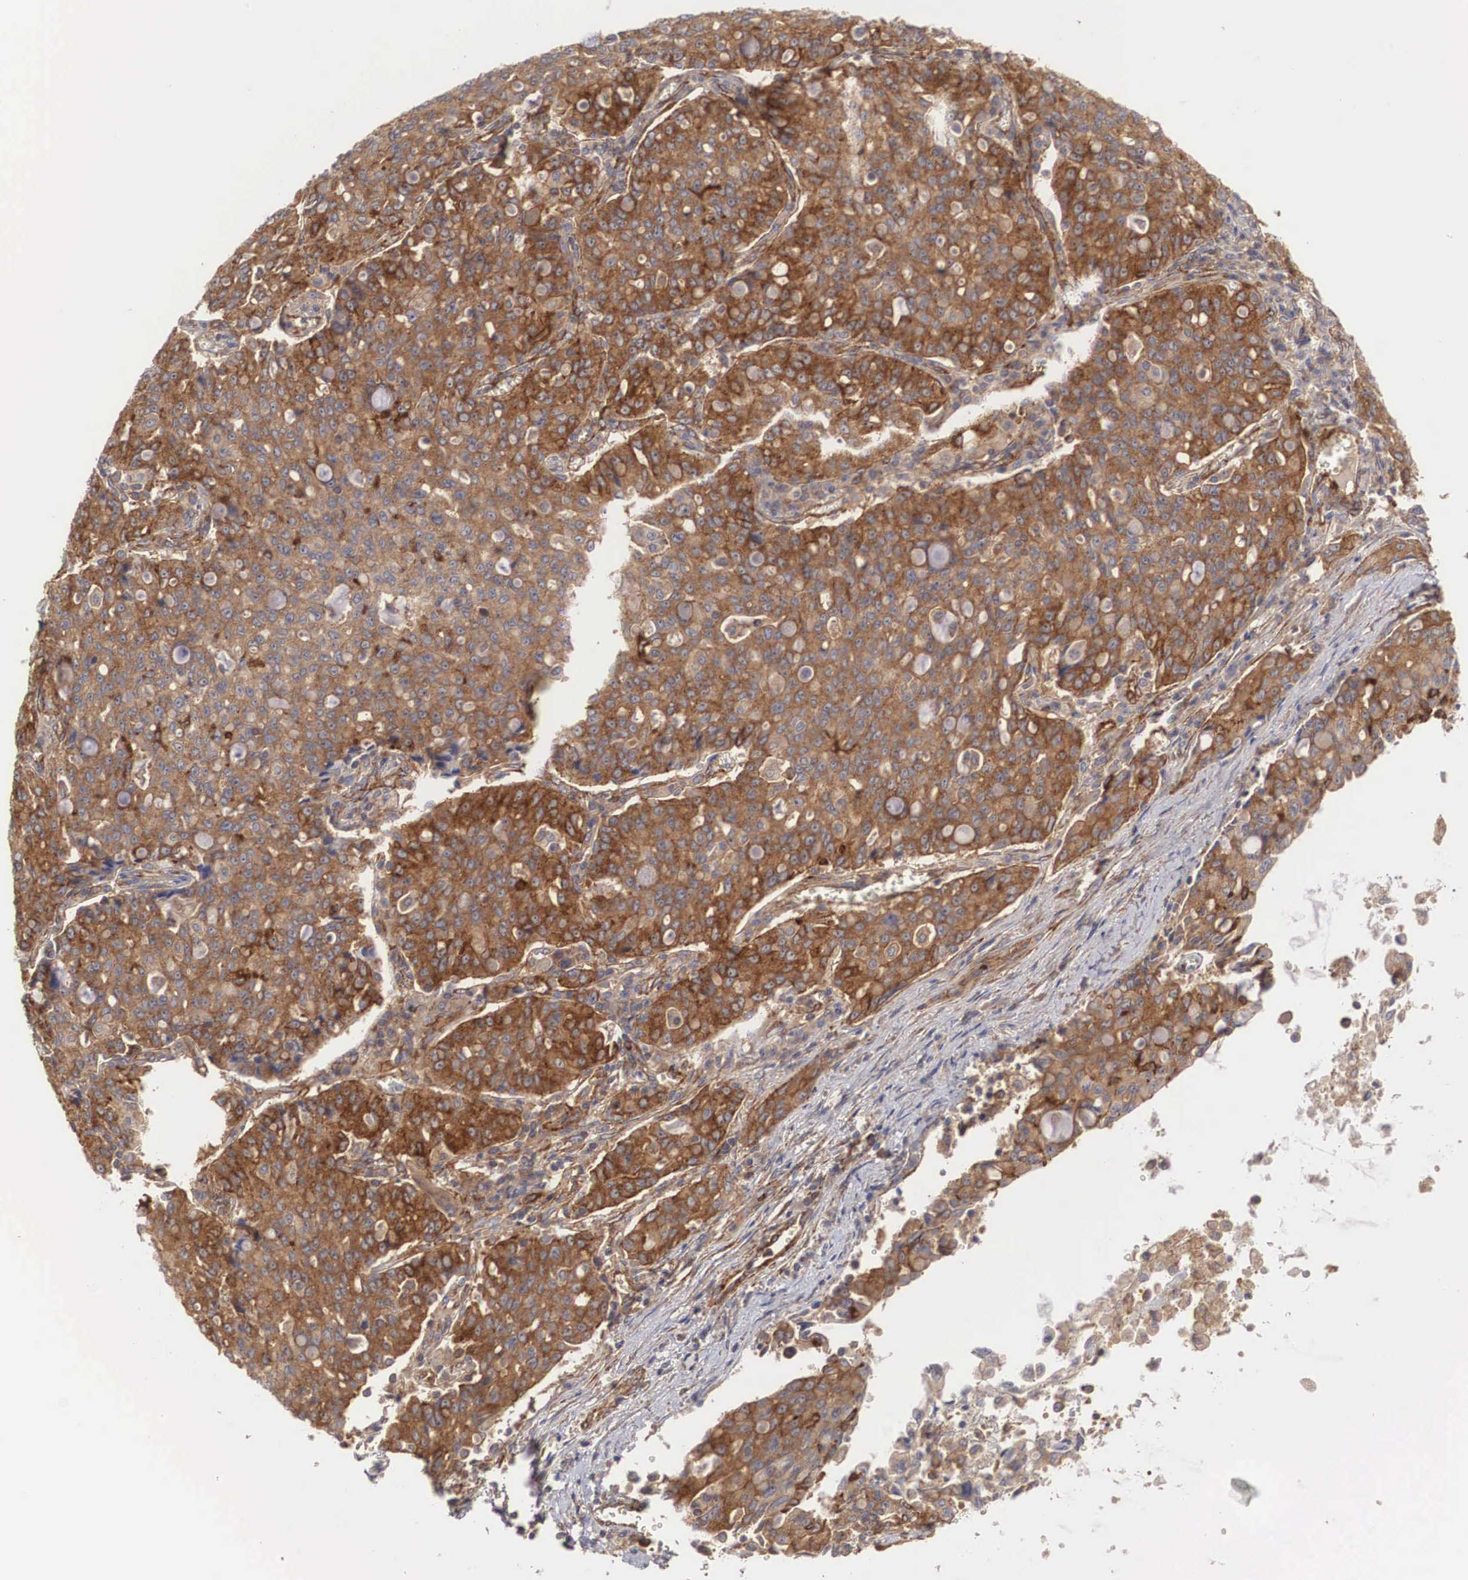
{"staining": {"intensity": "moderate", "quantity": ">75%", "location": "cytoplasmic/membranous"}, "tissue": "lung cancer", "cell_type": "Tumor cells", "image_type": "cancer", "snomed": [{"axis": "morphology", "description": "Adenocarcinoma, NOS"}, {"axis": "topography", "description": "Lung"}], "caption": "Tumor cells exhibit medium levels of moderate cytoplasmic/membranous staining in approximately >75% of cells in adenocarcinoma (lung).", "gene": "ARMCX4", "patient": {"sex": "female", "age": 44}}